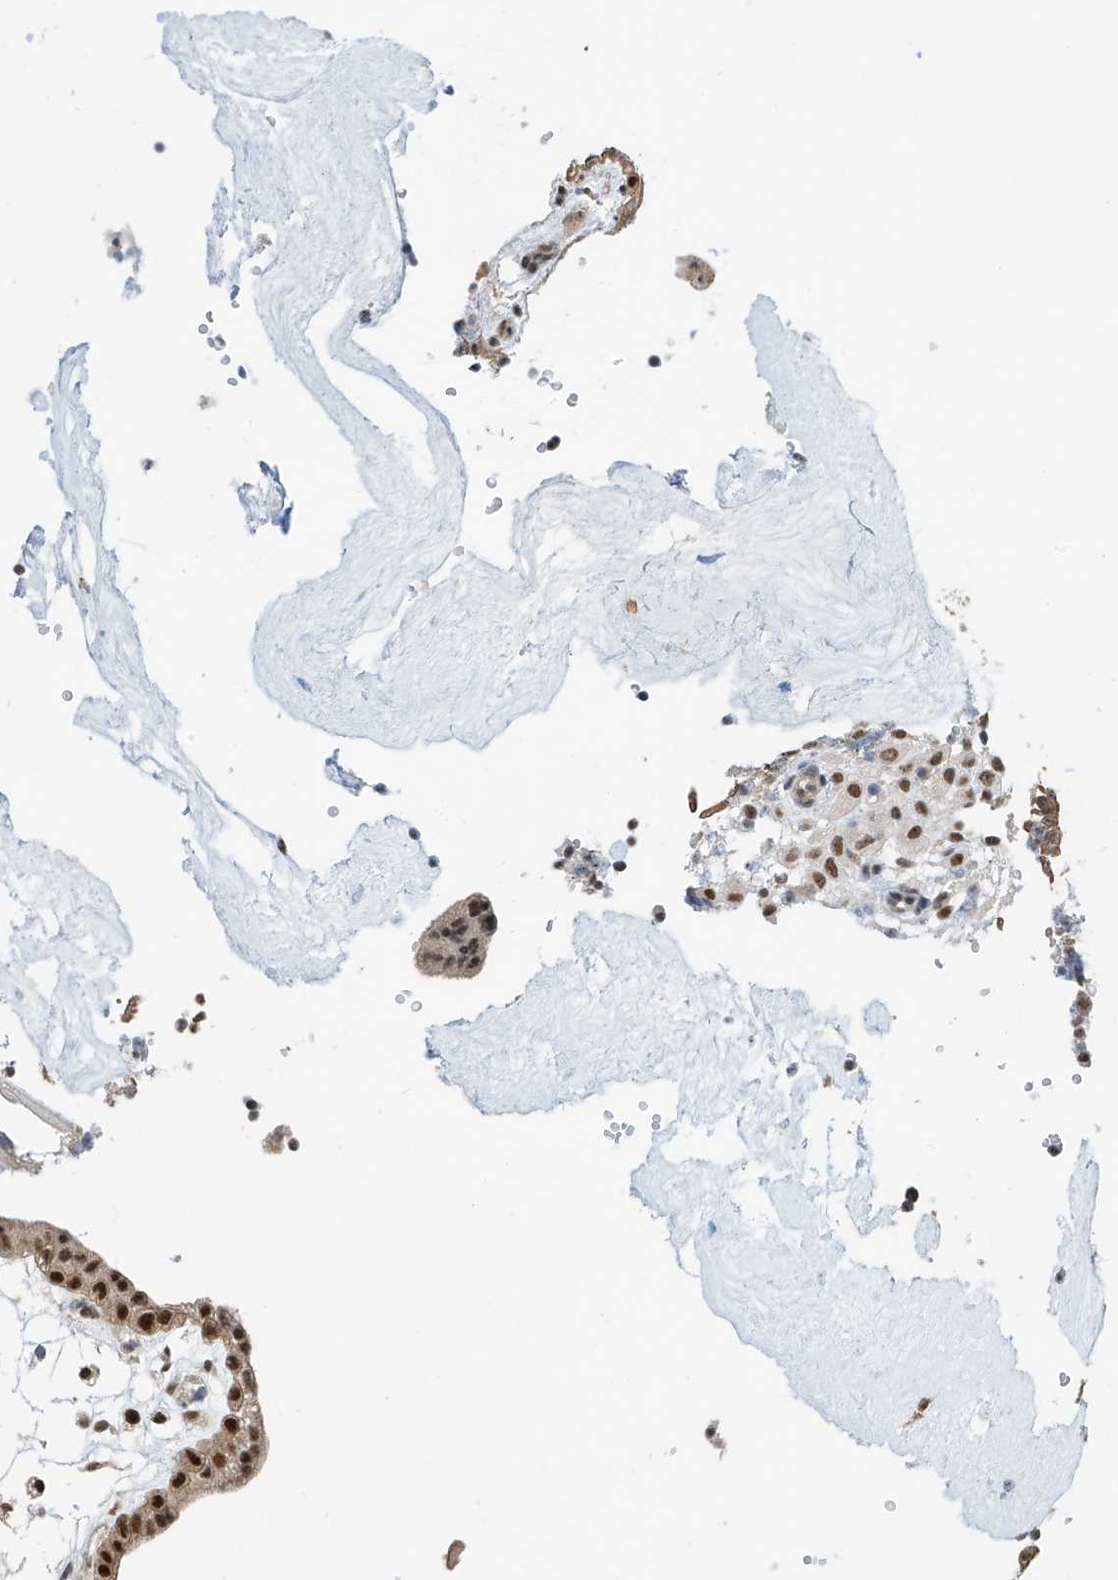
{"staining": {"intensity": "strong", "quantity": ">75%", "location": "nuclear"}, "tissue": "placenta", "cell_type": "Decidual cells", "image_type": "normal", "snomed": [{"axis": "morphology", "description": "Normal tissue, NOS"}, {"axis": "topography", "description": "Placenta"}], "caption": "Strong nuclear positivity for a protein is identified in approximately >75% of decidual cells of normal placenta using immunohistochemistry (IHC).", "gene": "RPAIN", "patient": {"sex": "female", "age": 18}}